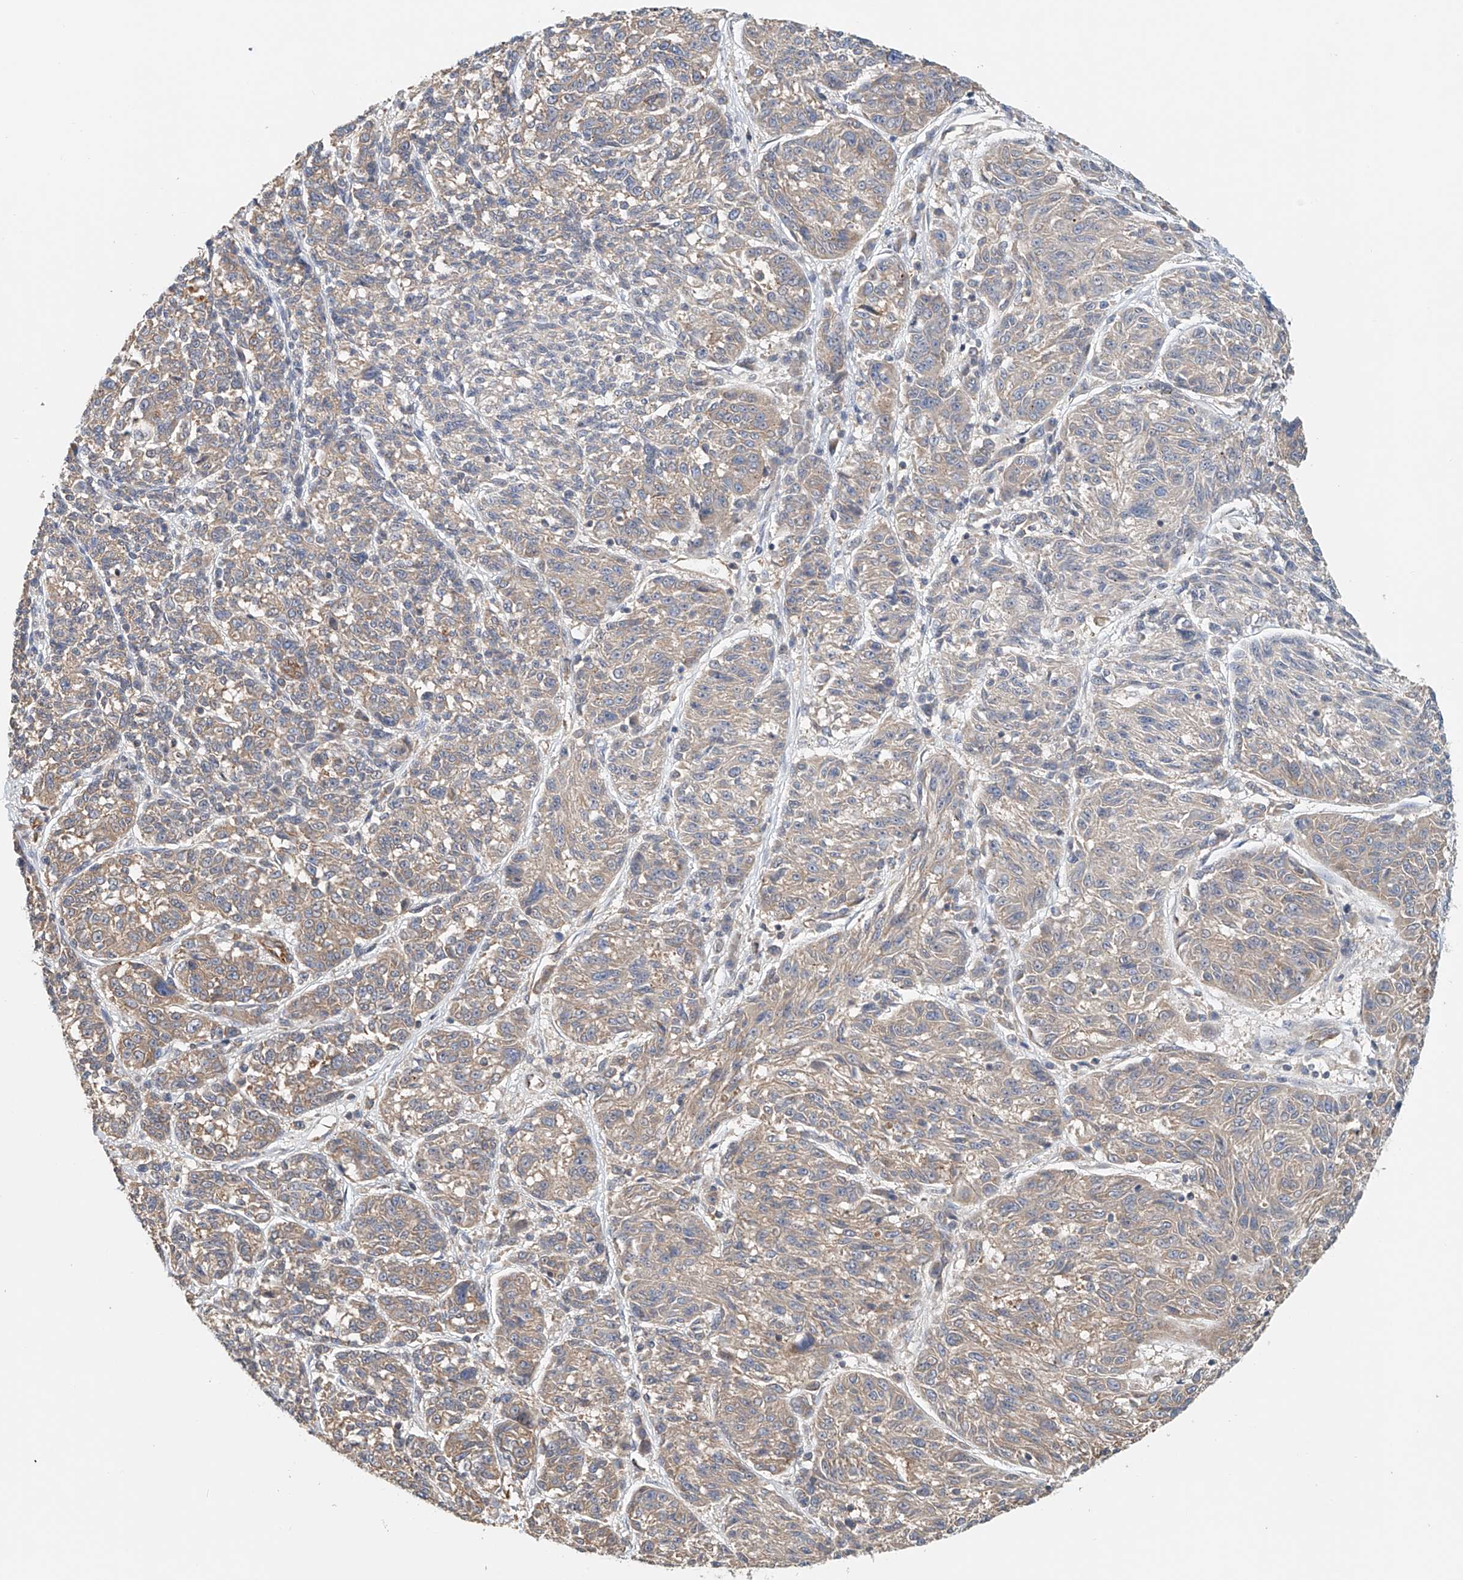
{"staining": {"intensity": "weak", "quantity": "<25%", "location": "cytoplasmic/membranous"}, "tissue": "melanoma", "cell_type": "Tumor cells", "image_type": "cancer", "snomed": [{"axis": "morphology", "description": "Malignant melanoma, NOS"}, {"axis": "topography", "description": "Skin"}], "caption": "A high-resolution photomicrograph shows IHC staining of malignant melanoma, which exhibits no significant staining in tumor cells. (Brightfield microscopy of DAB immunohistochemistry at high magnification).", "gene": "FRYL", "patient": {"sex": "male", "age": 53}}